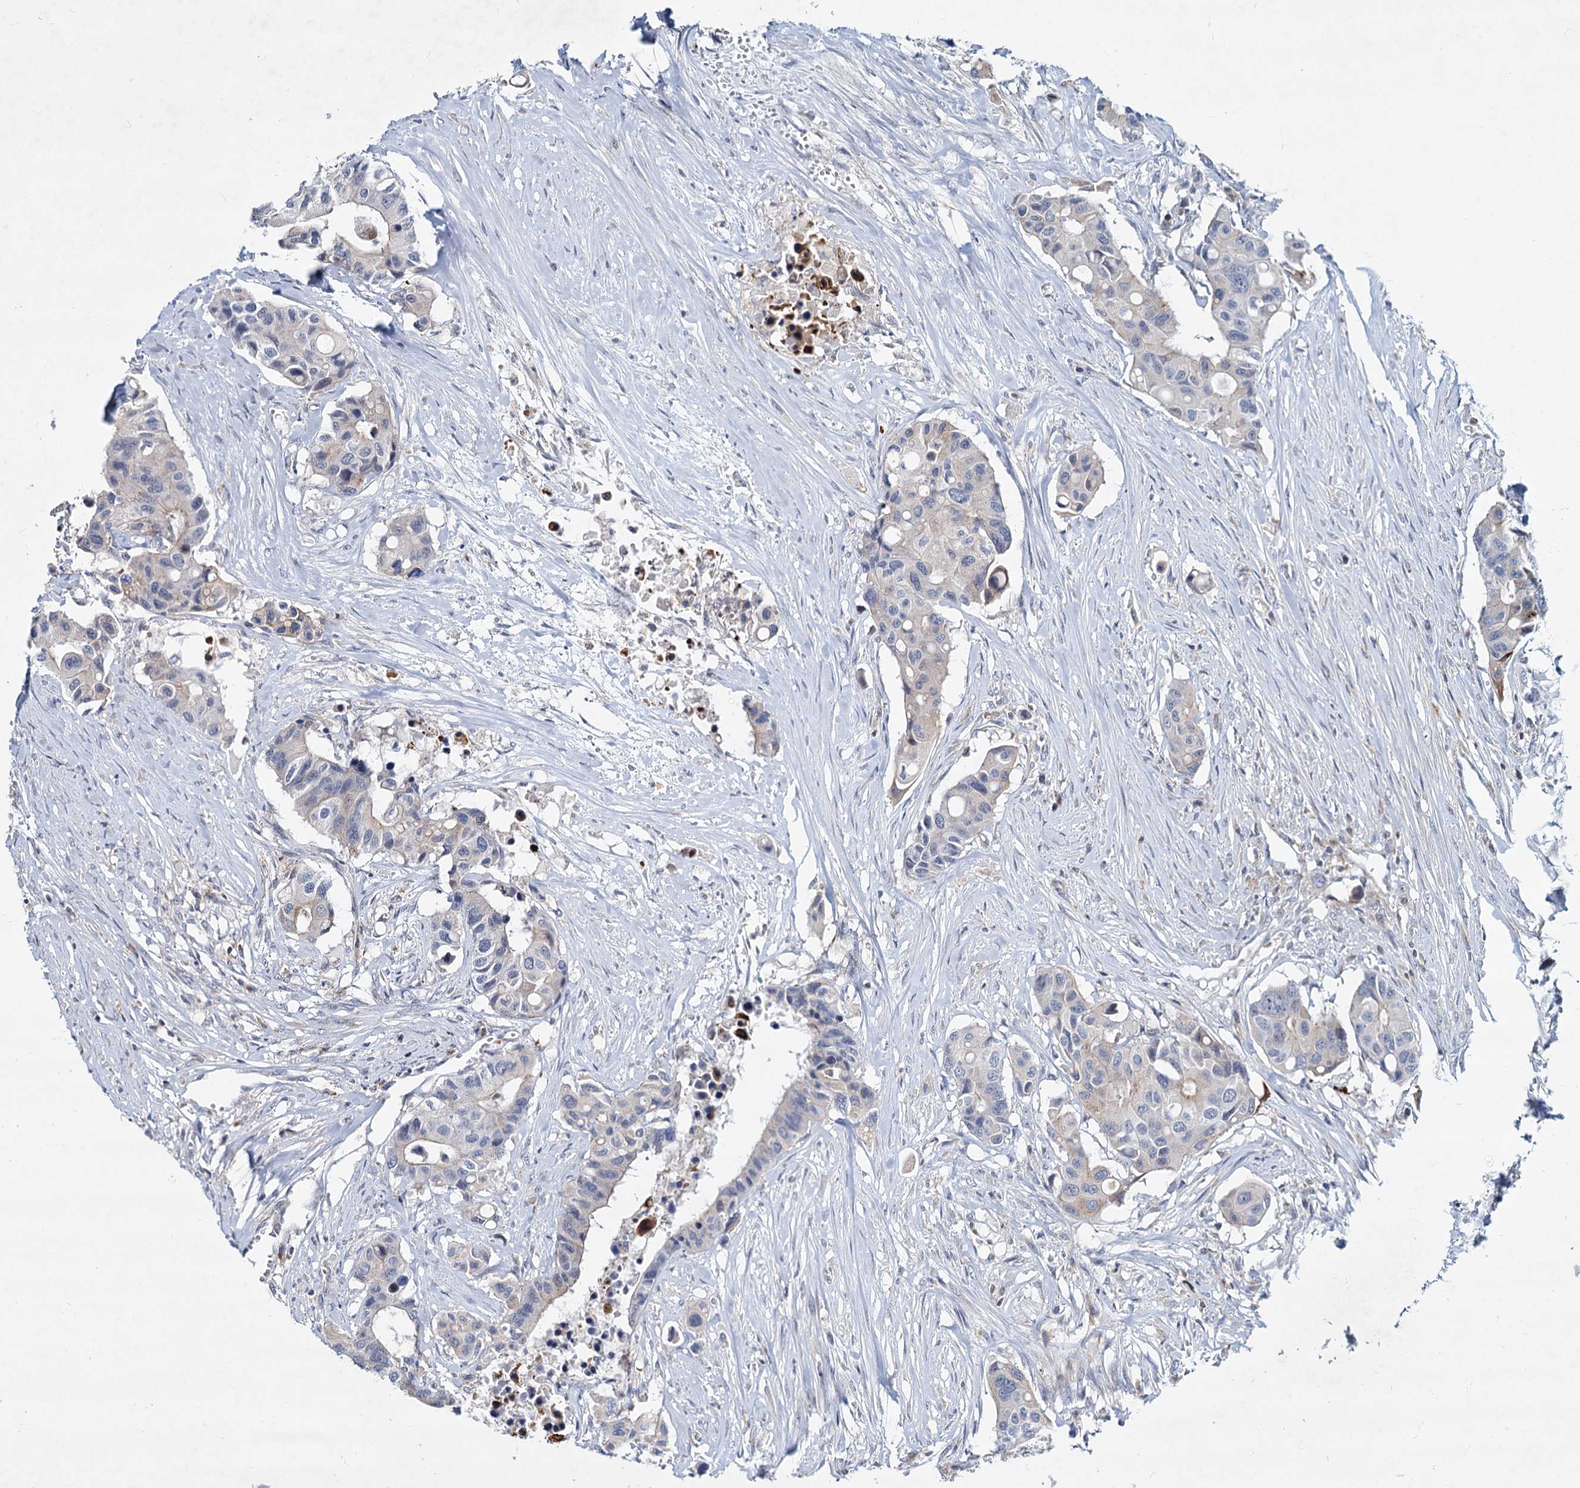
{"staining": {"intensity": "negative", "quantity": "none", "location": "none"}, "tissue": "colorectal cancer", "cell_type": "Tumor cells", "image_type": "cancer", "snomed": [{"axis": "morphology", "description": "Adenocarcinoma, NOS"}, {"axis": "topography", "description": "Colon"}], "caption": "Image shows no significant protein staining in tumor cells of colorectal cancer (adenocarcinoma).", "gene": "LRCH4", "patient": {"sex": "male", "age": 77}}